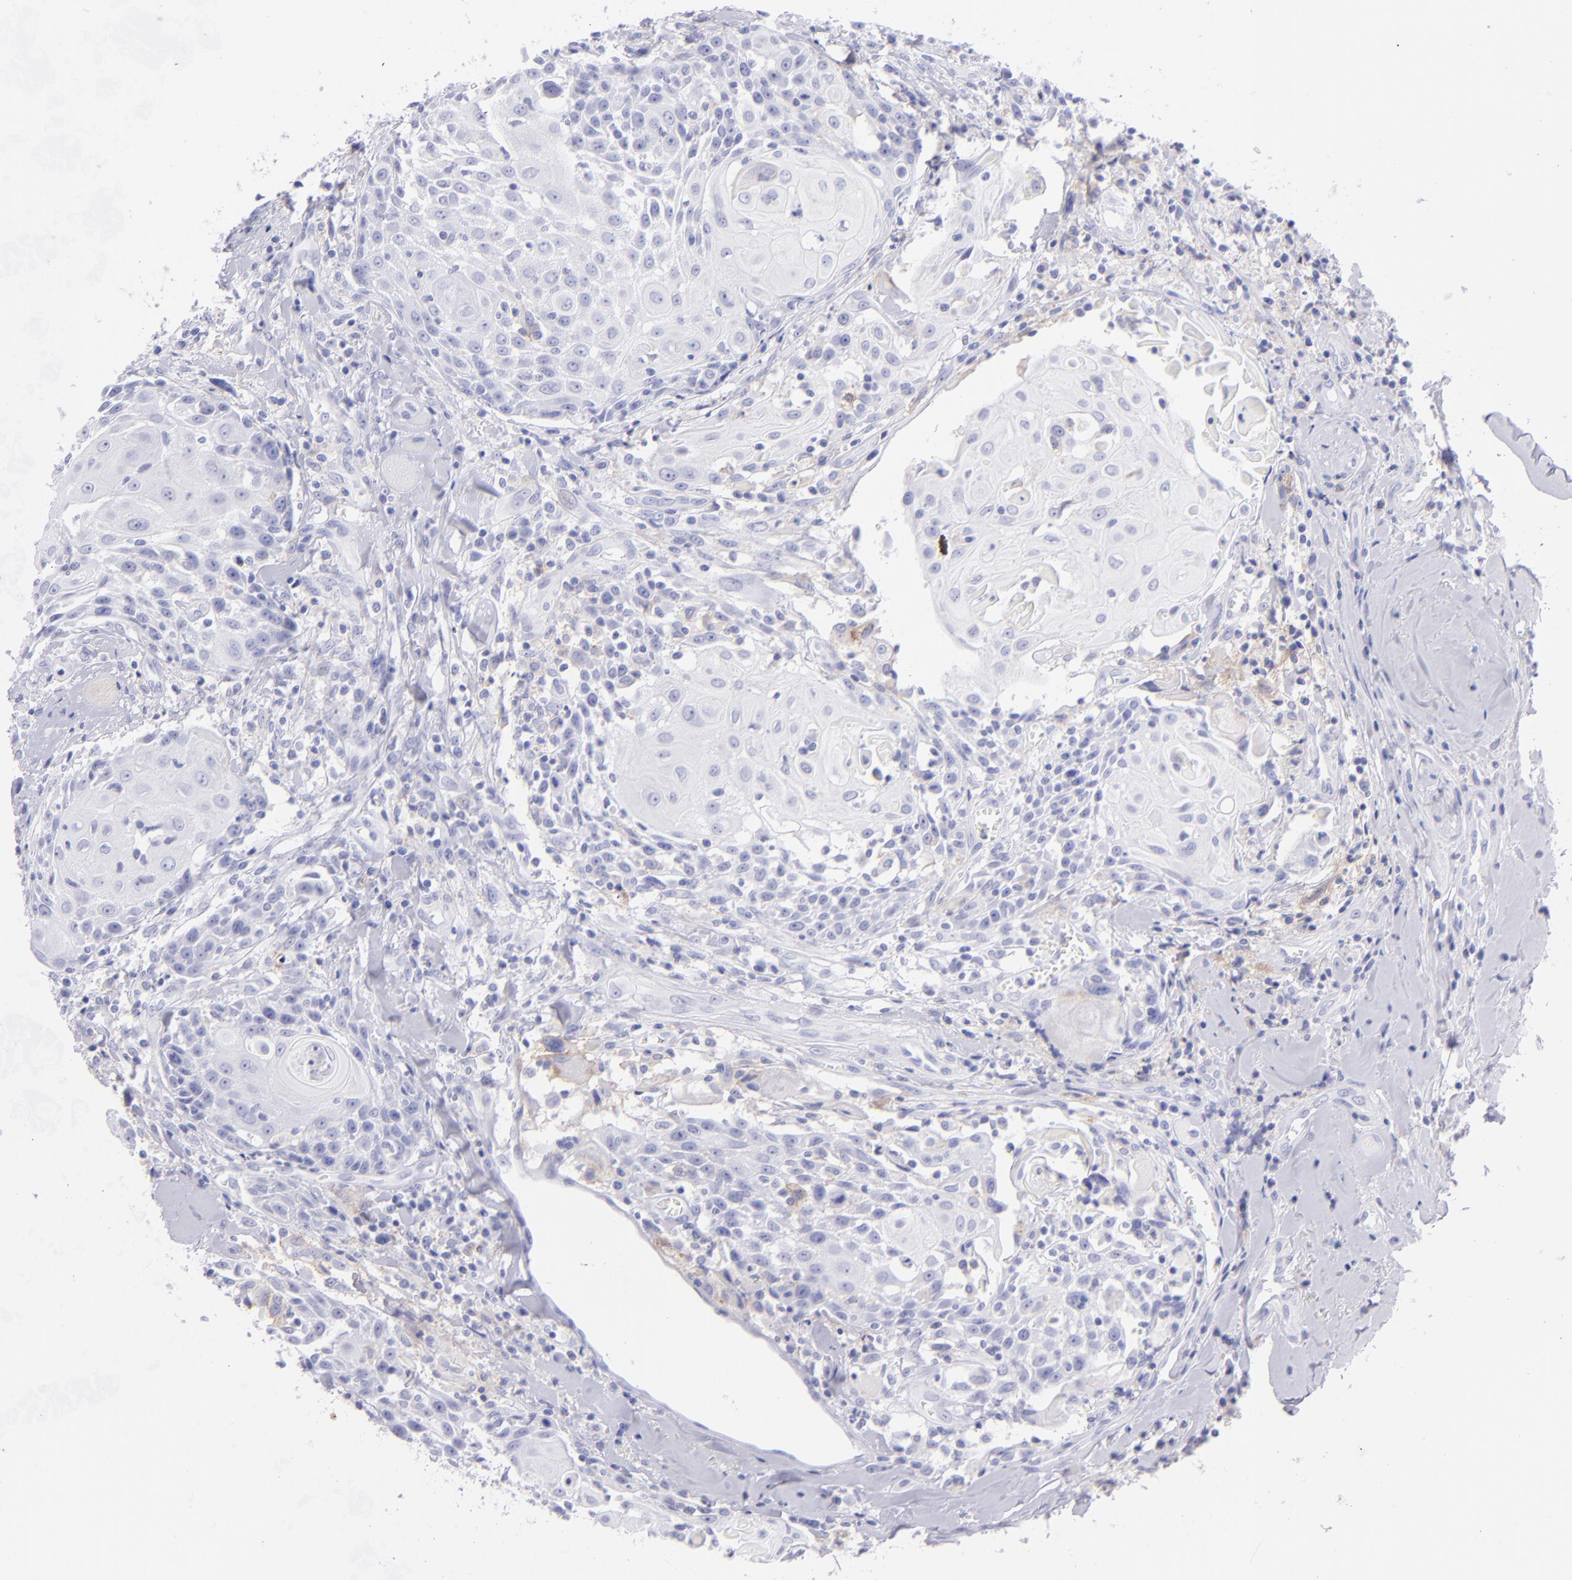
{"staining": {"intensity": "negative", "quantity": "none", "location": "none"}, "tissue": "head and neck cancer", "cell_type": "Tumor cells", "image_type": "cancer", "snomed": [{"axis": "morphology", "description": "Squamous cell carcinoma, NOS"}, {"axis": "topography", "description": "Oral tissue"}, {"axis": "topography", "description": "Head-Neck"}], "caption": "Photomicrograph shows no protein expression in tumor cells of head and neck cancer tissue.", "gene": "CD72", "patient": {"sex": "female", "age": 82}}